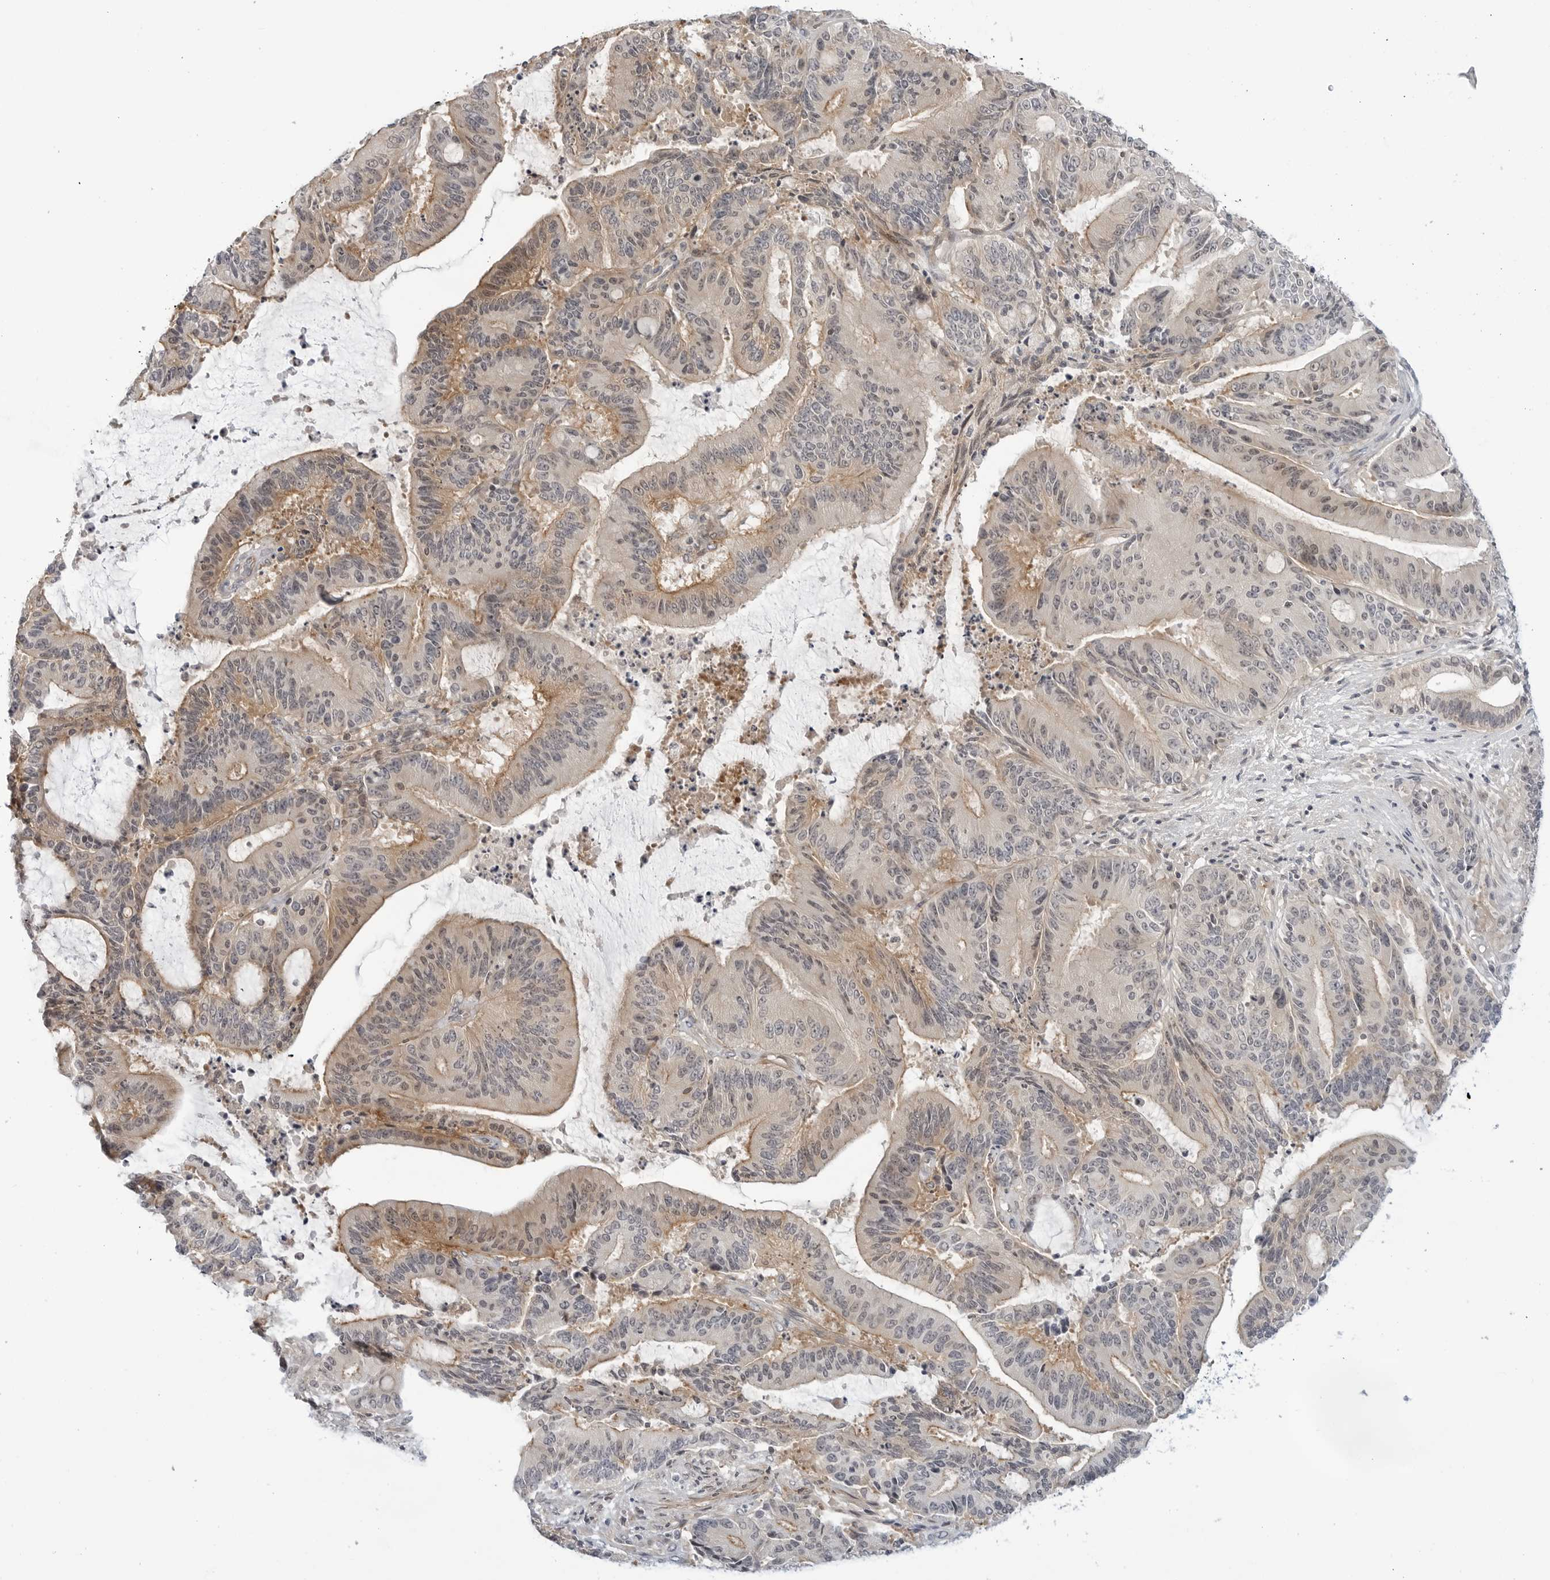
{"staining": {"intensity": "moderate", "quantity": "25%-75%", "location": "cytoplasmic/membranous"}, "tissue": "liver cancer", "cell_type": "Tumor cells", "image_type": "cancer", "snomed": [{"axis": "morphology", "description": "Normal tissue, NOS"}, {"axis": "morphology", "description": "Cholangiocarcinoma"}, {"axis": "topography", "description": "Liver"}, {"axis": "topography", "description": "Peripheral nerve tissue"}], "caption": "Human liver cancer stained with a protein marker displays moderate staining in tumor cells.", "gene": "STXBP3", "patient": {"sex": "female", "age": 73}}